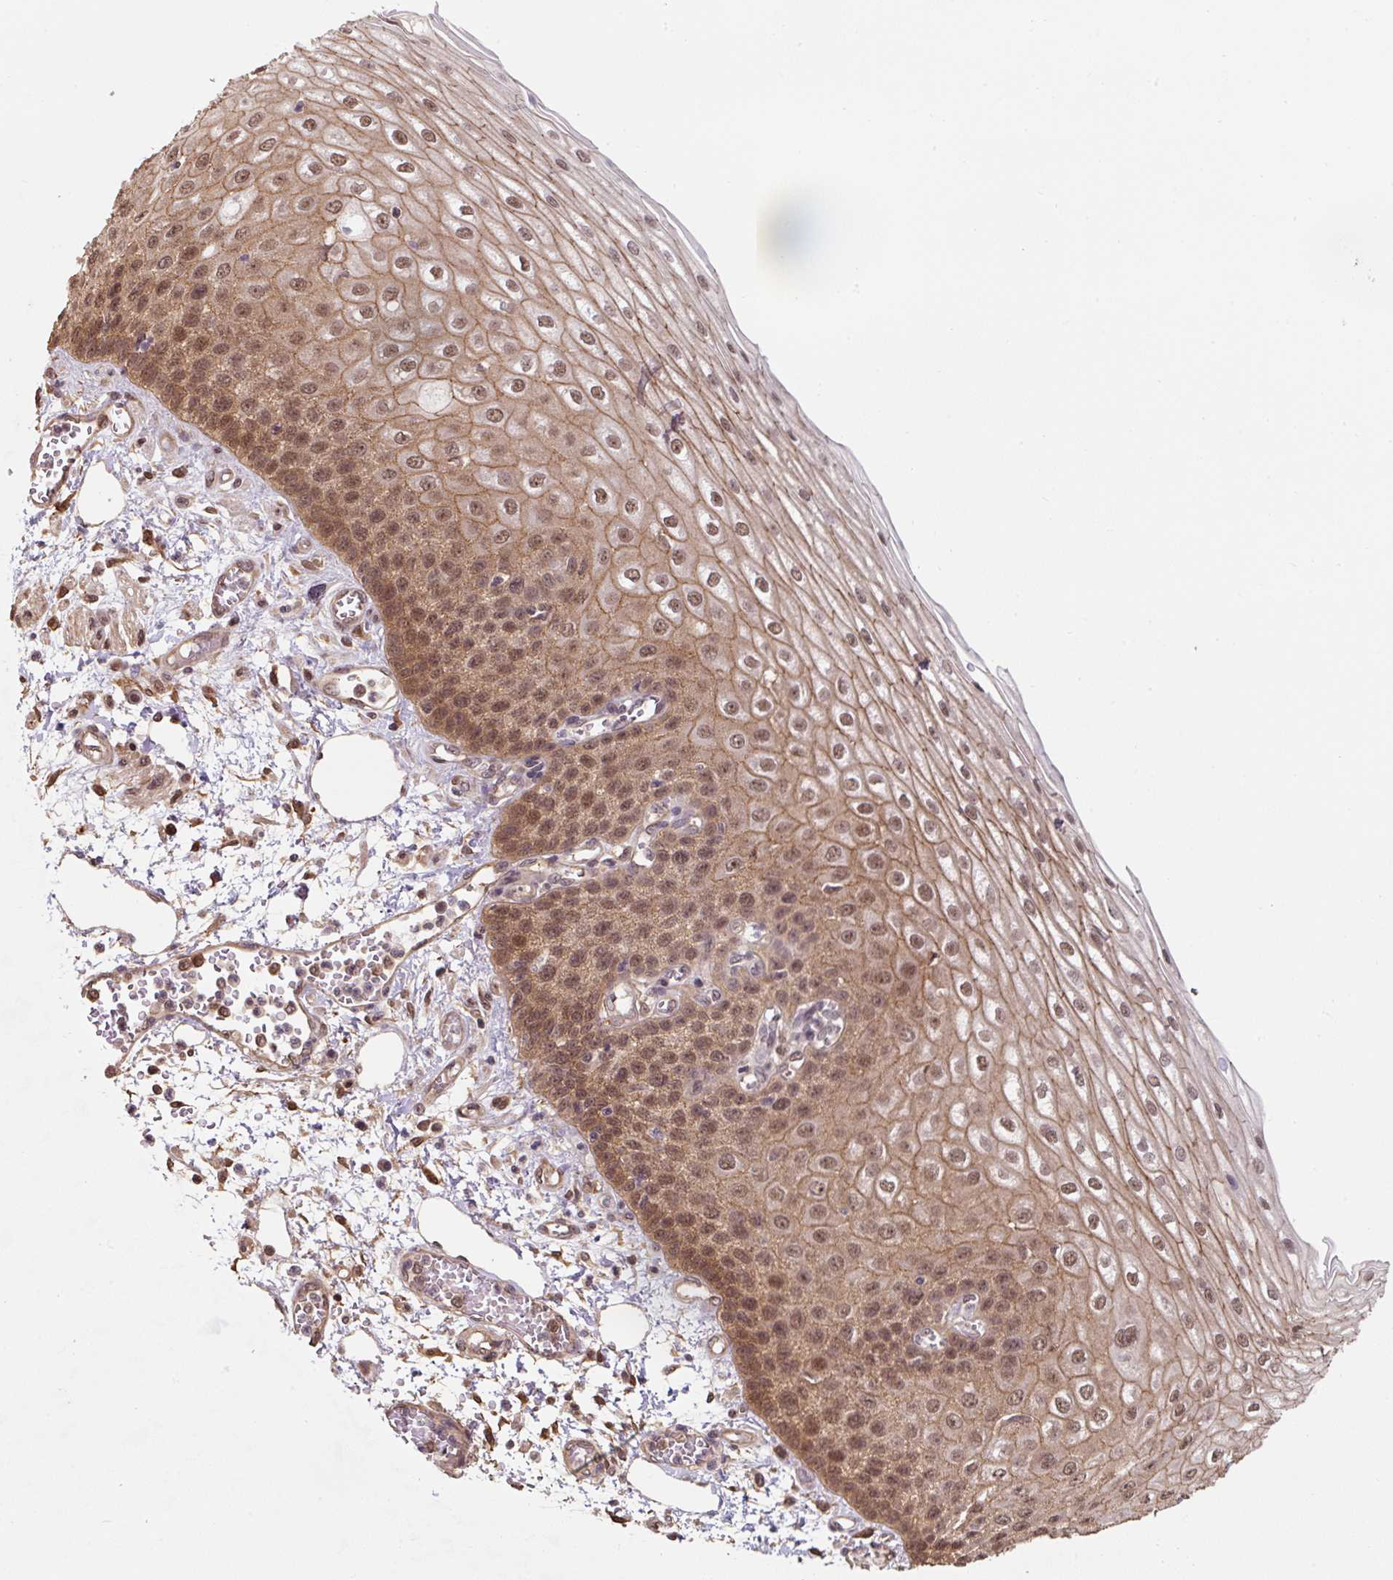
{"staining": {"intensity": "moderate", "quantity": ">75%", "location": "cytoplasmic/membranous,nuclear"}, "tissue": "esophagus", "cell_type": "Squamous epithelial cells", "image_type": "normal", "snomed": [{"axis": "morphology", "description": "Normal tissue, NOS"}, {"axis": "morphology", "description": "Adenocarcinoma, NOS"}, {"axis": "topography", "description": "Esophagus"}], "caption": "High-magnification brightfield microscopy of benign esophagus stained with DAB (3,3'-diaminobenzidine) (brown) and counterstained with hematoxylin (blue). squamous epithelial cells exhibit moderate cytoplasmic/membranous,nuclear staining is seen in about>75% of cells.", "gene": "ST13", "patient": {"sex": "male", "age": 81}}